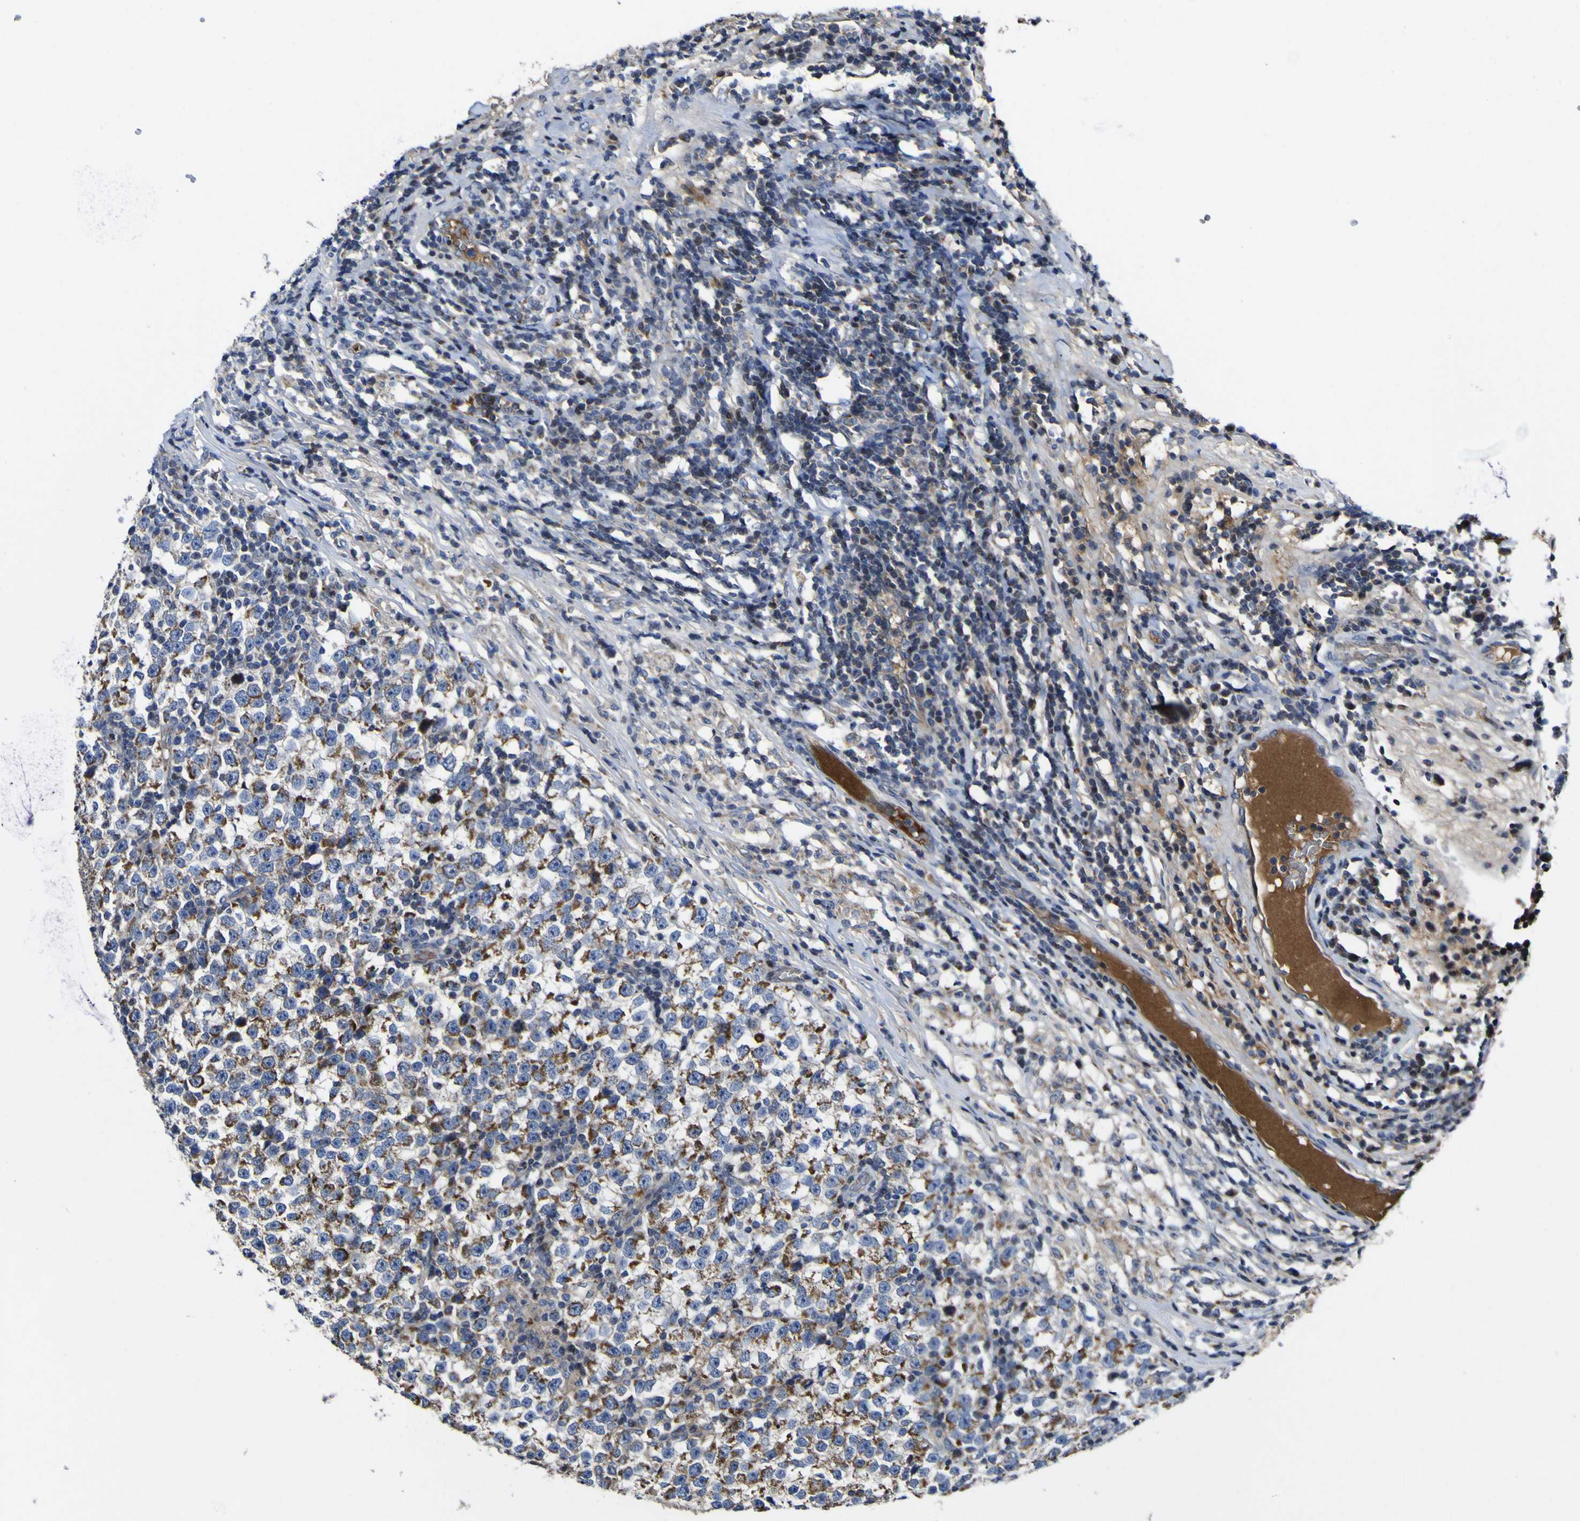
{"staining": {"intensity": "moderate", "quantity": ">75%", "location": "cytoplasmic/membranous"}, "tissue": "testis cancer", "cell_type": "Tumor cells", "image_type": "cancer", "snomed": [{"axis": "morphology", "description": "Seminoma, NOS"}, {"axis": "topography", "description": "Testis"}], "caption": "Protein staining of testis cancer tissue shows moderate cytoplasmic/membranous expression in approximately >75% of tumor cells.", "gene": "CCDC90B", "patient": {"sex": "male", "age": 43}}